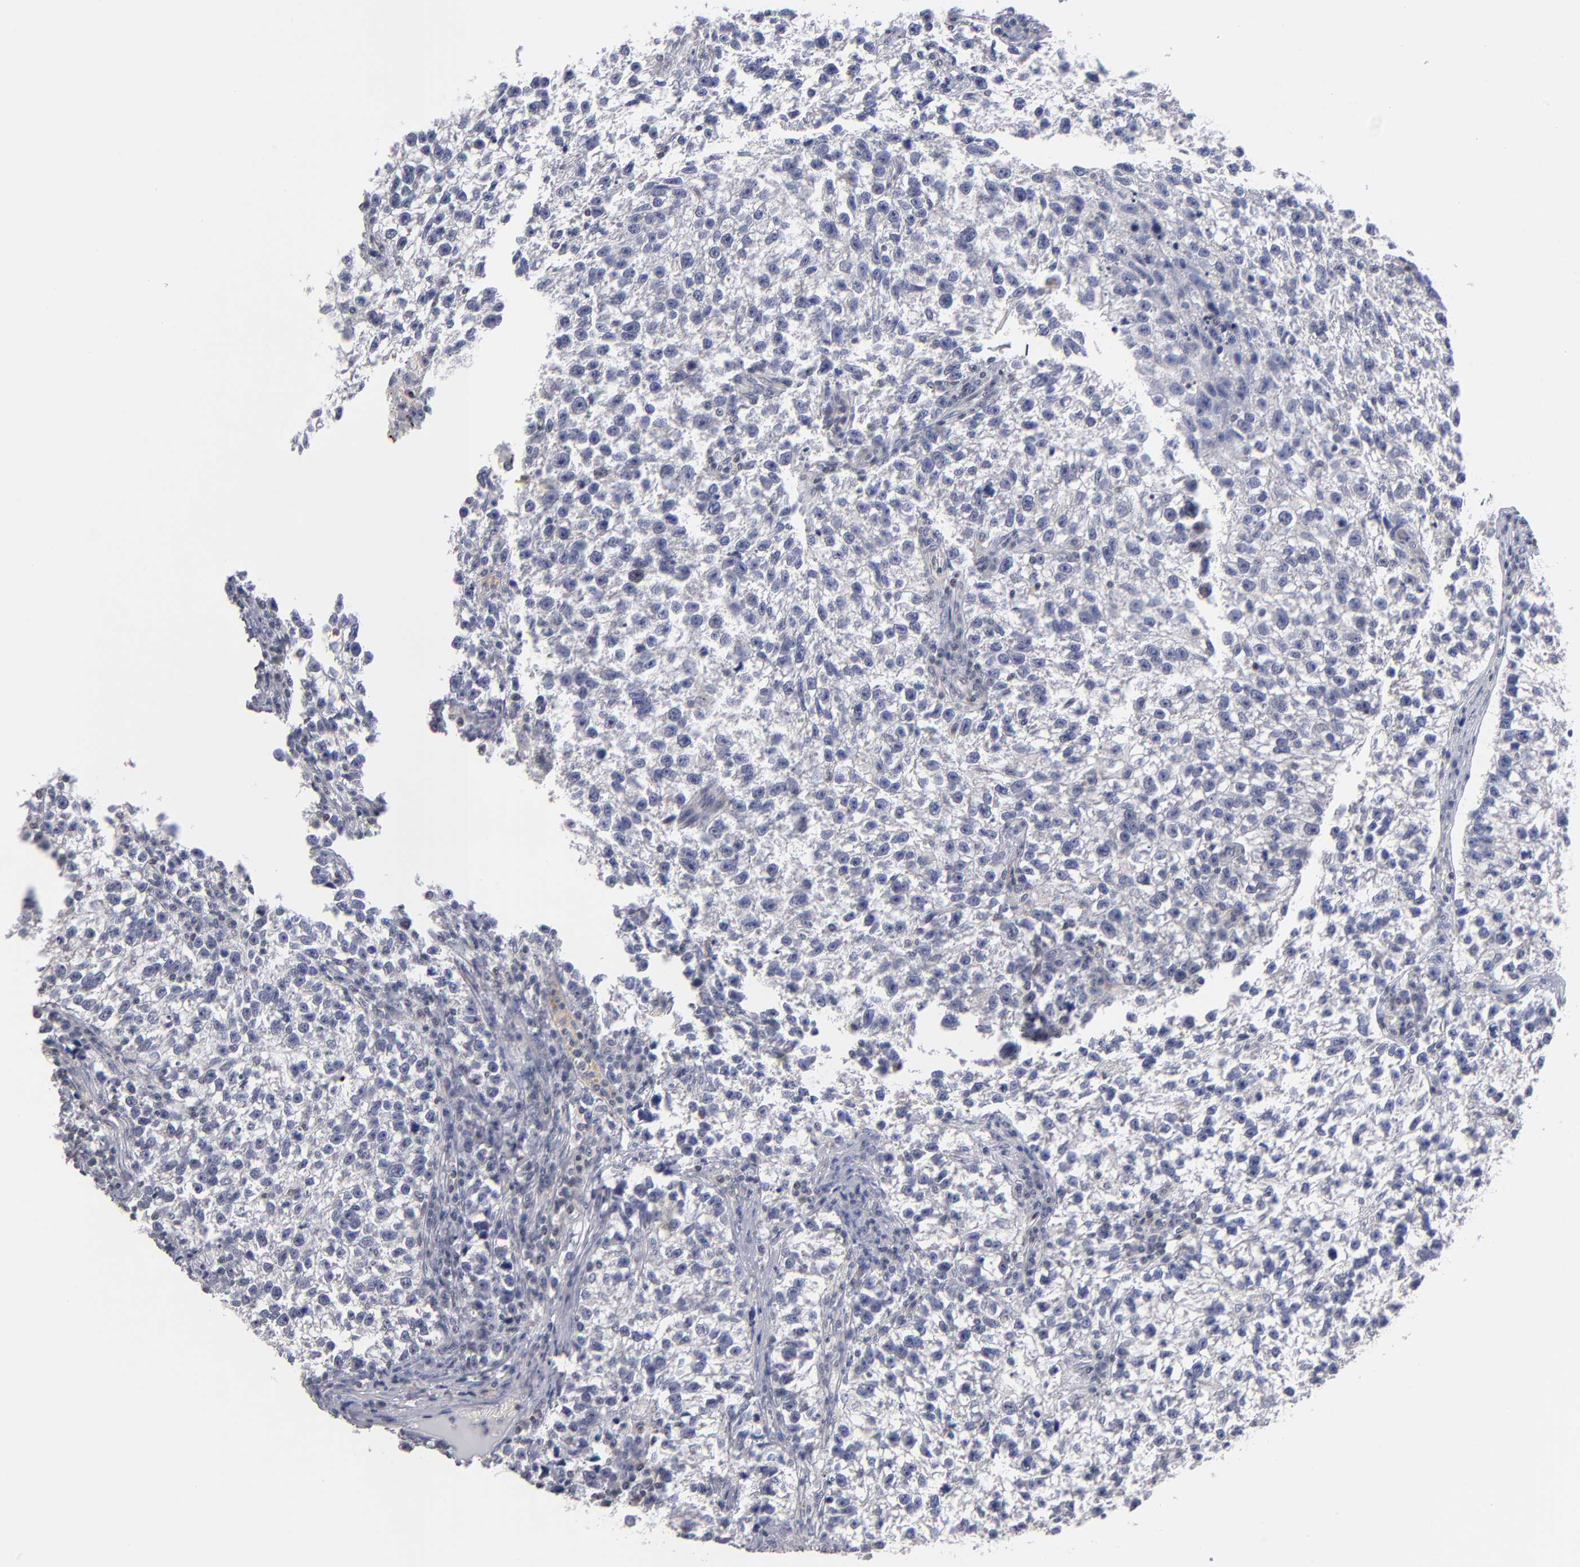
{"staining": {"intensity": "weak", "quantity": "<25%", "location": "cytoplasmic/membranous"}, "tissue": "testis cancer", "cell_type": "Tumor cells", "image_type": "cancer", "snomed": [{"axis": "morphology", "description": "Seminoma, NOS"}, {"axis": "topography", "description": "Testis"}], "caption": "Tumor cells are negative for brown protein staining in testis cancer.", "gene": "ODF2", "patient": {"sex": "male", "age": 38}}